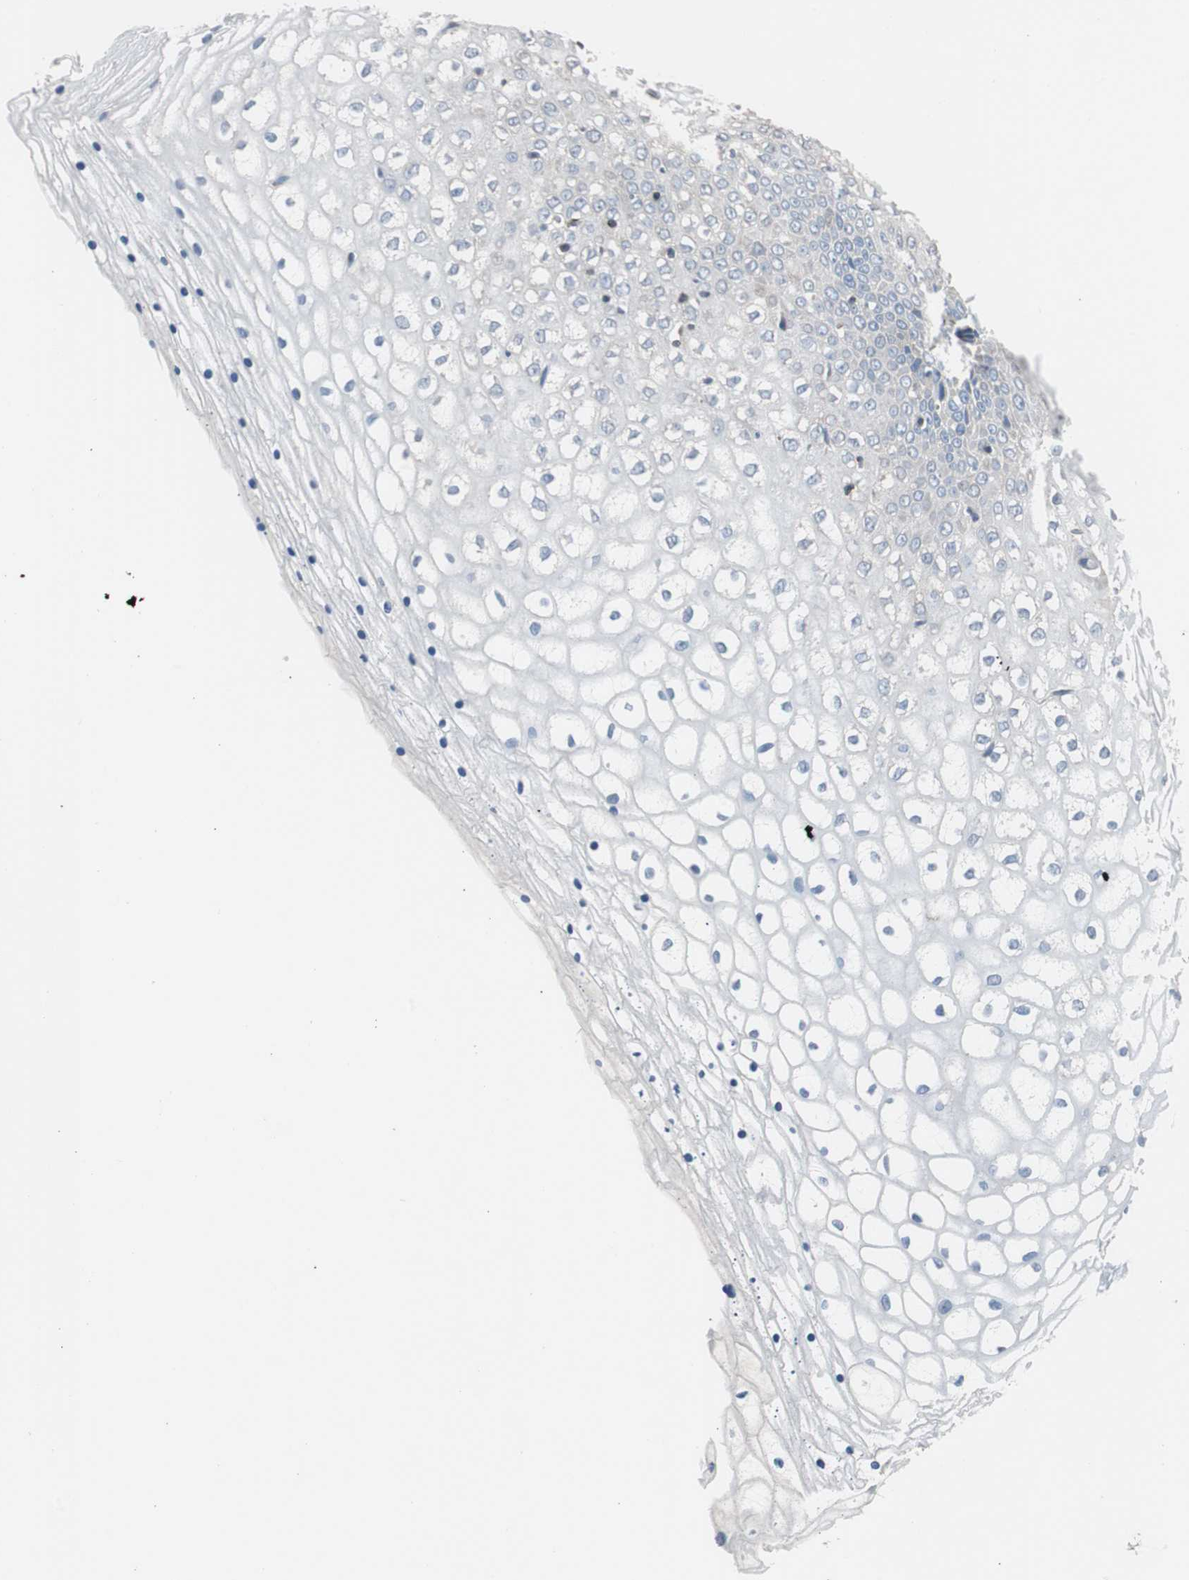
{"staining": {"intensity": "negative", "quantity": "none", "location": "none"}, "tissue": "vagina", "cell_type": "Squamous epithelial cells", "image_type": "normal", "snomed": [{"axis": "morphology", "description": "Normal tissue, NOS"}, {"axis": "topography", "description": "Soft tissue"}, {"axis": "topography", "description": "Vagina"}], "caption": "DAB (3,3'-diaminobenzidine) immunohistochemical staining of unremarkable human vagina exhibits no significant positivity in squamous epithelial cells.", "gene": "PBXIP1", "patient": {"sex": "female", "age": 61}}